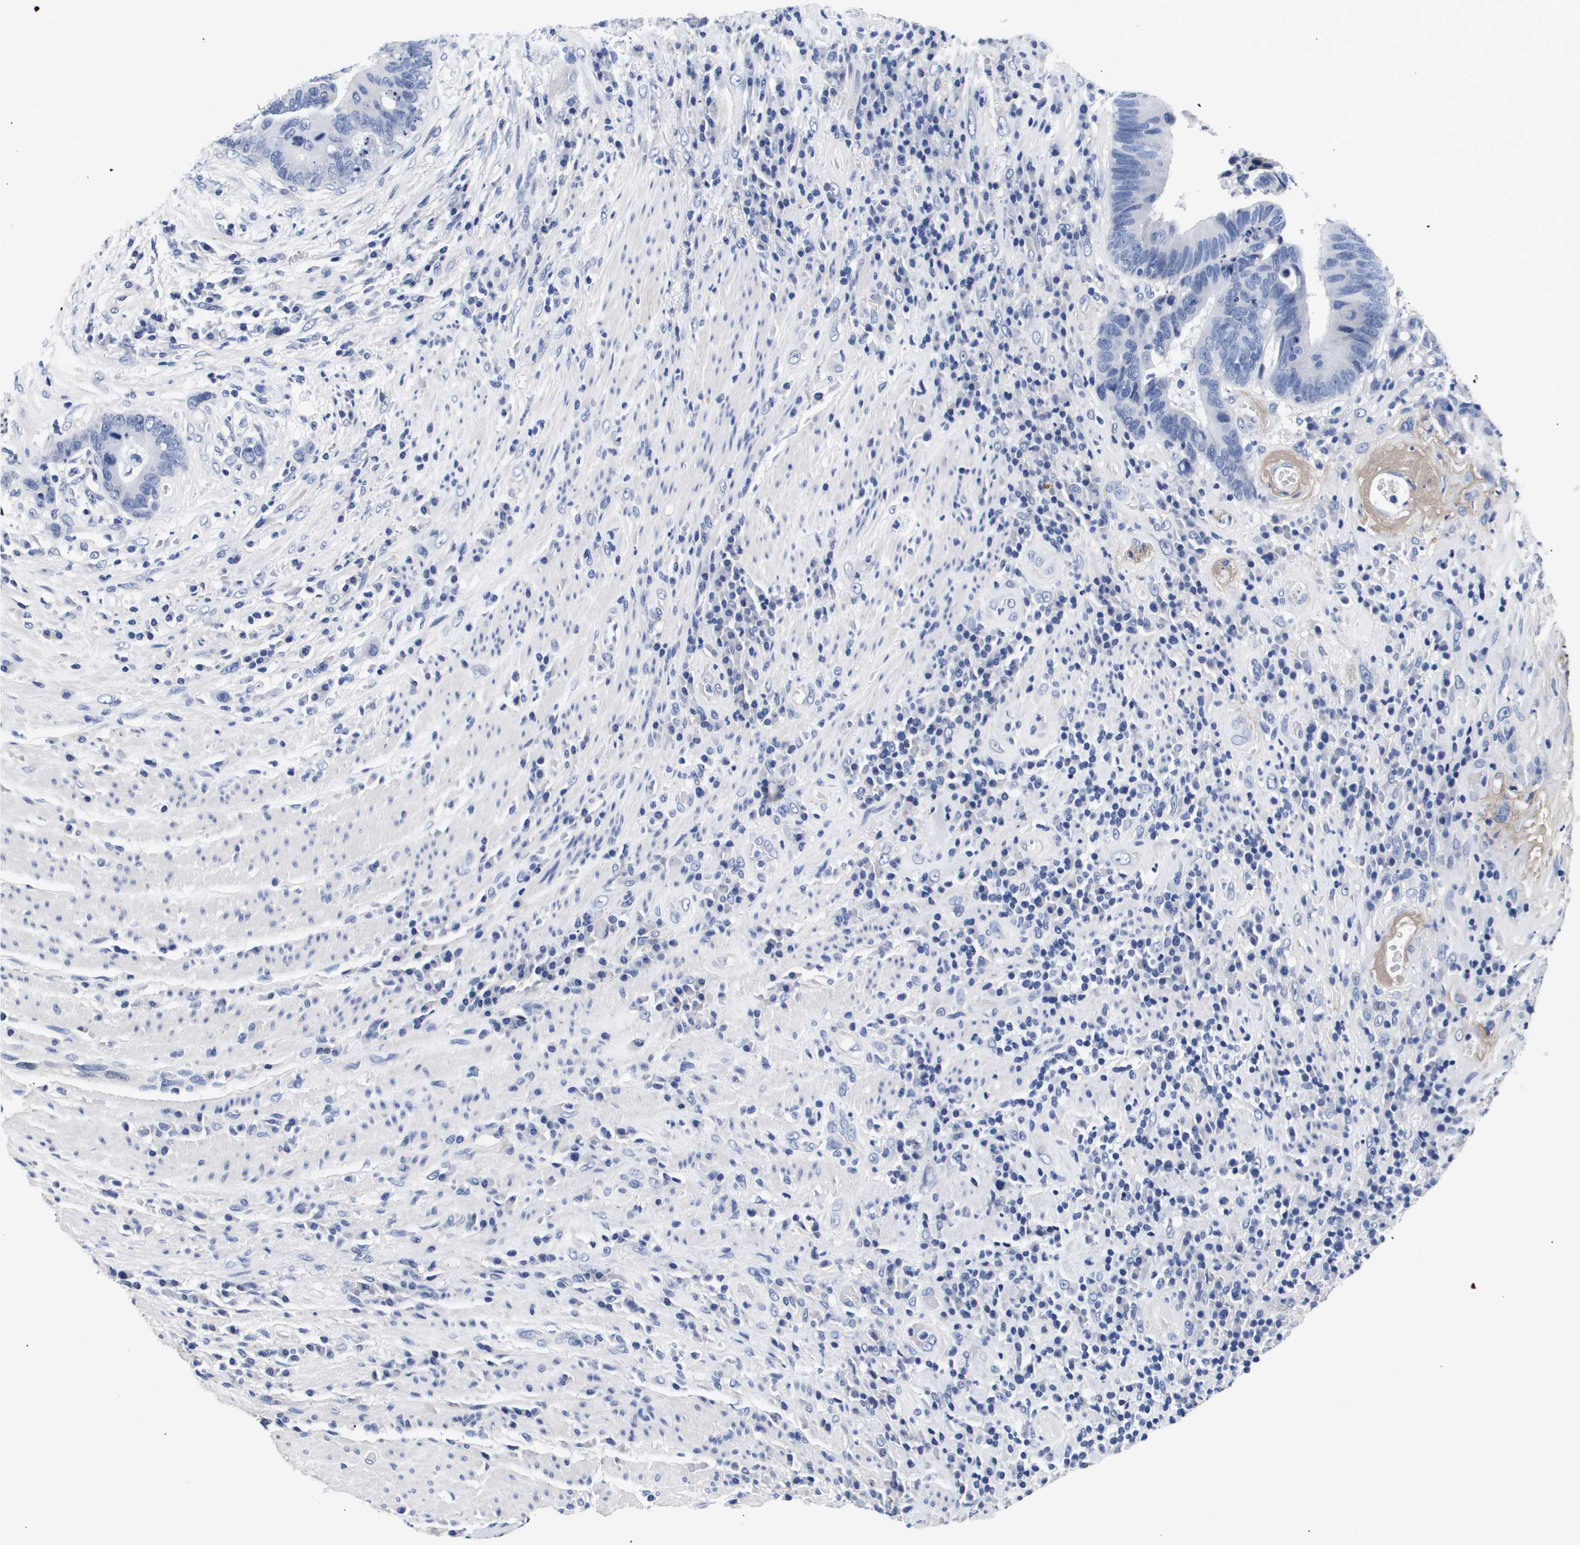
{"staining": {"intensity": "negative", "quantity": "none", "location": "none"}, "tissue": "colorectal cancer", "cell_type": "Tumor cells", "image_type": "cancer", "snomed": [{"axis": "morphology", "description": "Adenocarcinoma, NOS"}, {"axis": "topography", "description": "Rectum"}], "caption": "Immunohistochemistry histopathology image of adenocarcinoma (colorectal) stained for a protein (brown), which reveals no staining in tumor cells. (Stains: DAB (3,3'-diaminobenzidine) IHC with hematoxylin counter stain, Microscopy: brightfield microscopy at high magnification).", "gene": "ATP6V0A4", "patient": {"sex": "female", "age": 89}}